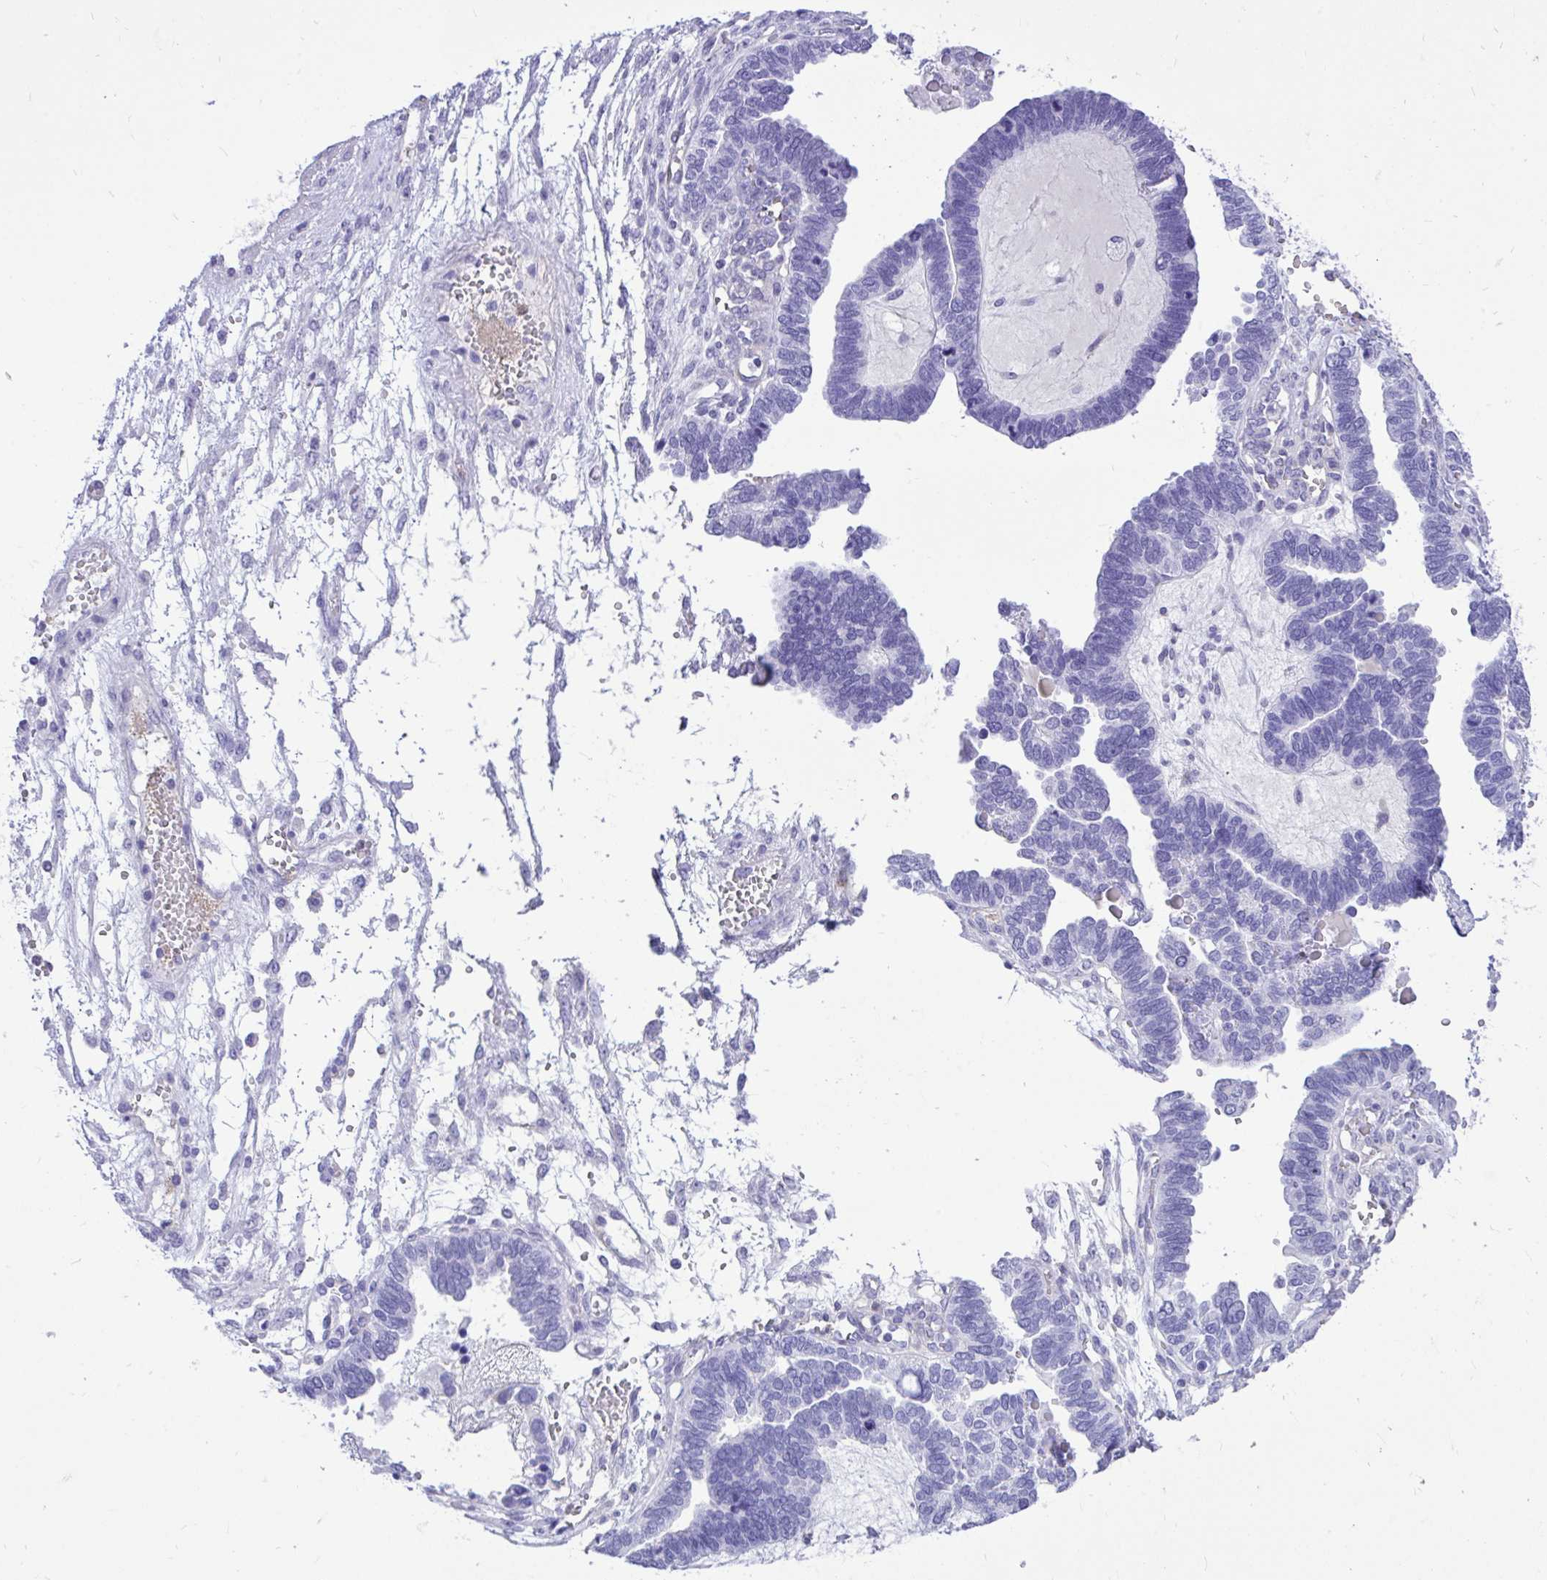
{"staining": {"intensity": "negative", "quantity": "none", "location": "none"}, "tissue": "ovarian cancer", "cell_type": "Tumor cells", "image_type": "cancer", "snomed": [{"axis": "morphology", "description": "Cystadenocarcinoma, serous, NOS"}, {"axis": "topography", "description": "Ovary"}], "caption": "An image of human ovarian cancer (serous cystadenocarcinoma) is negative for staining in tumor cells.", "gene": "TLR7", "patient": {"sex": "female", "age": 51}}